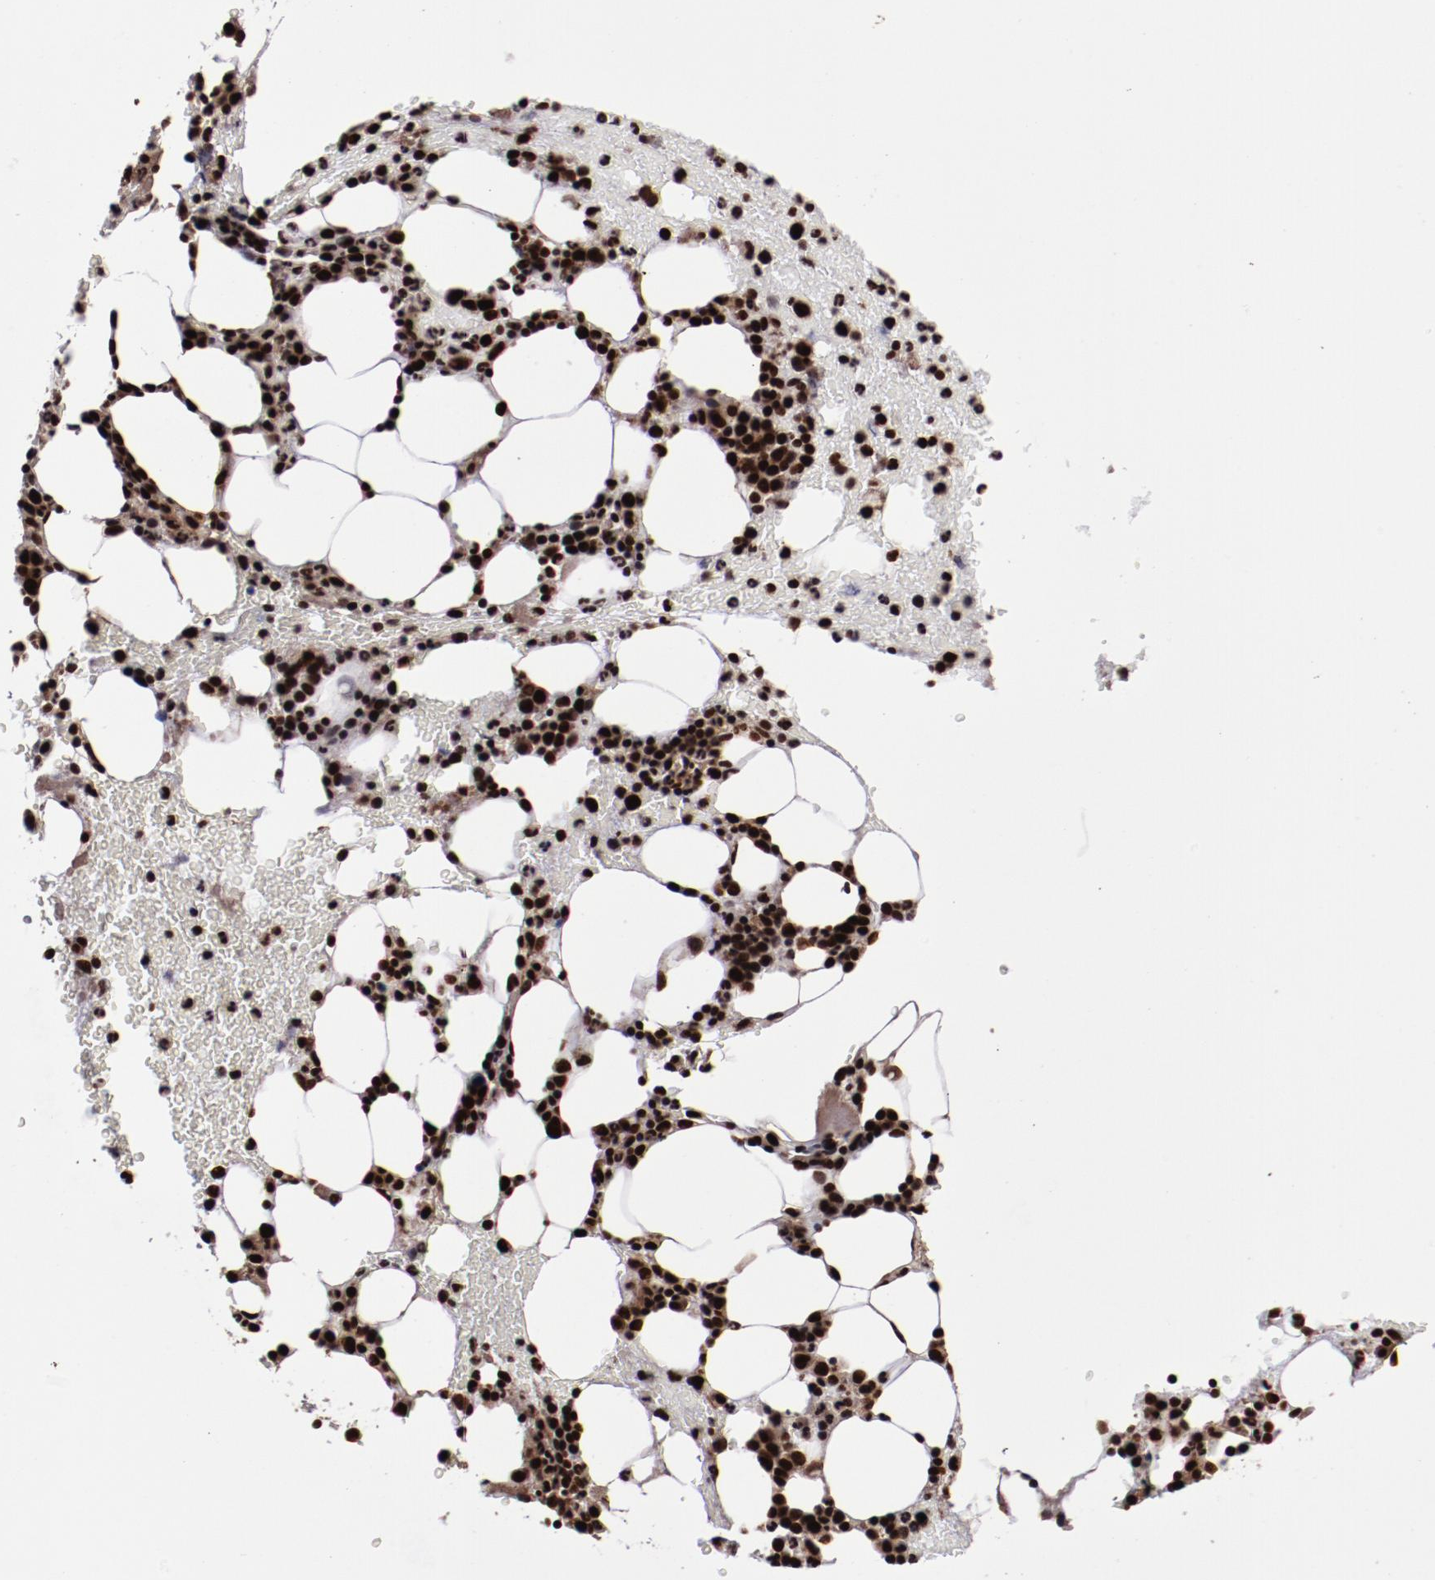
{"staining": {"intensity": "strong", "quantity": ">75%", "location": "cytoplasmic/membranous,nuclear"}, "tissue": "bone marrow", "cell_type": "Hematopoietic cells", "image_type": "normal", "snomed": [{"axis": "morphology", "description": "Normal tissue, NOS"}, {"axis": "topography", "description": "Bone marrow"}], "caption": "High-power microscopy captured an immunohistochemistry photomicrograph of benign bone marrow, revealing strong cytoplasmic/membranous,nuclear positivity in approximately >75% of hematopoietic cells.", "gene": "SNW1", "patient": {"sex": "female", "age": 84}}